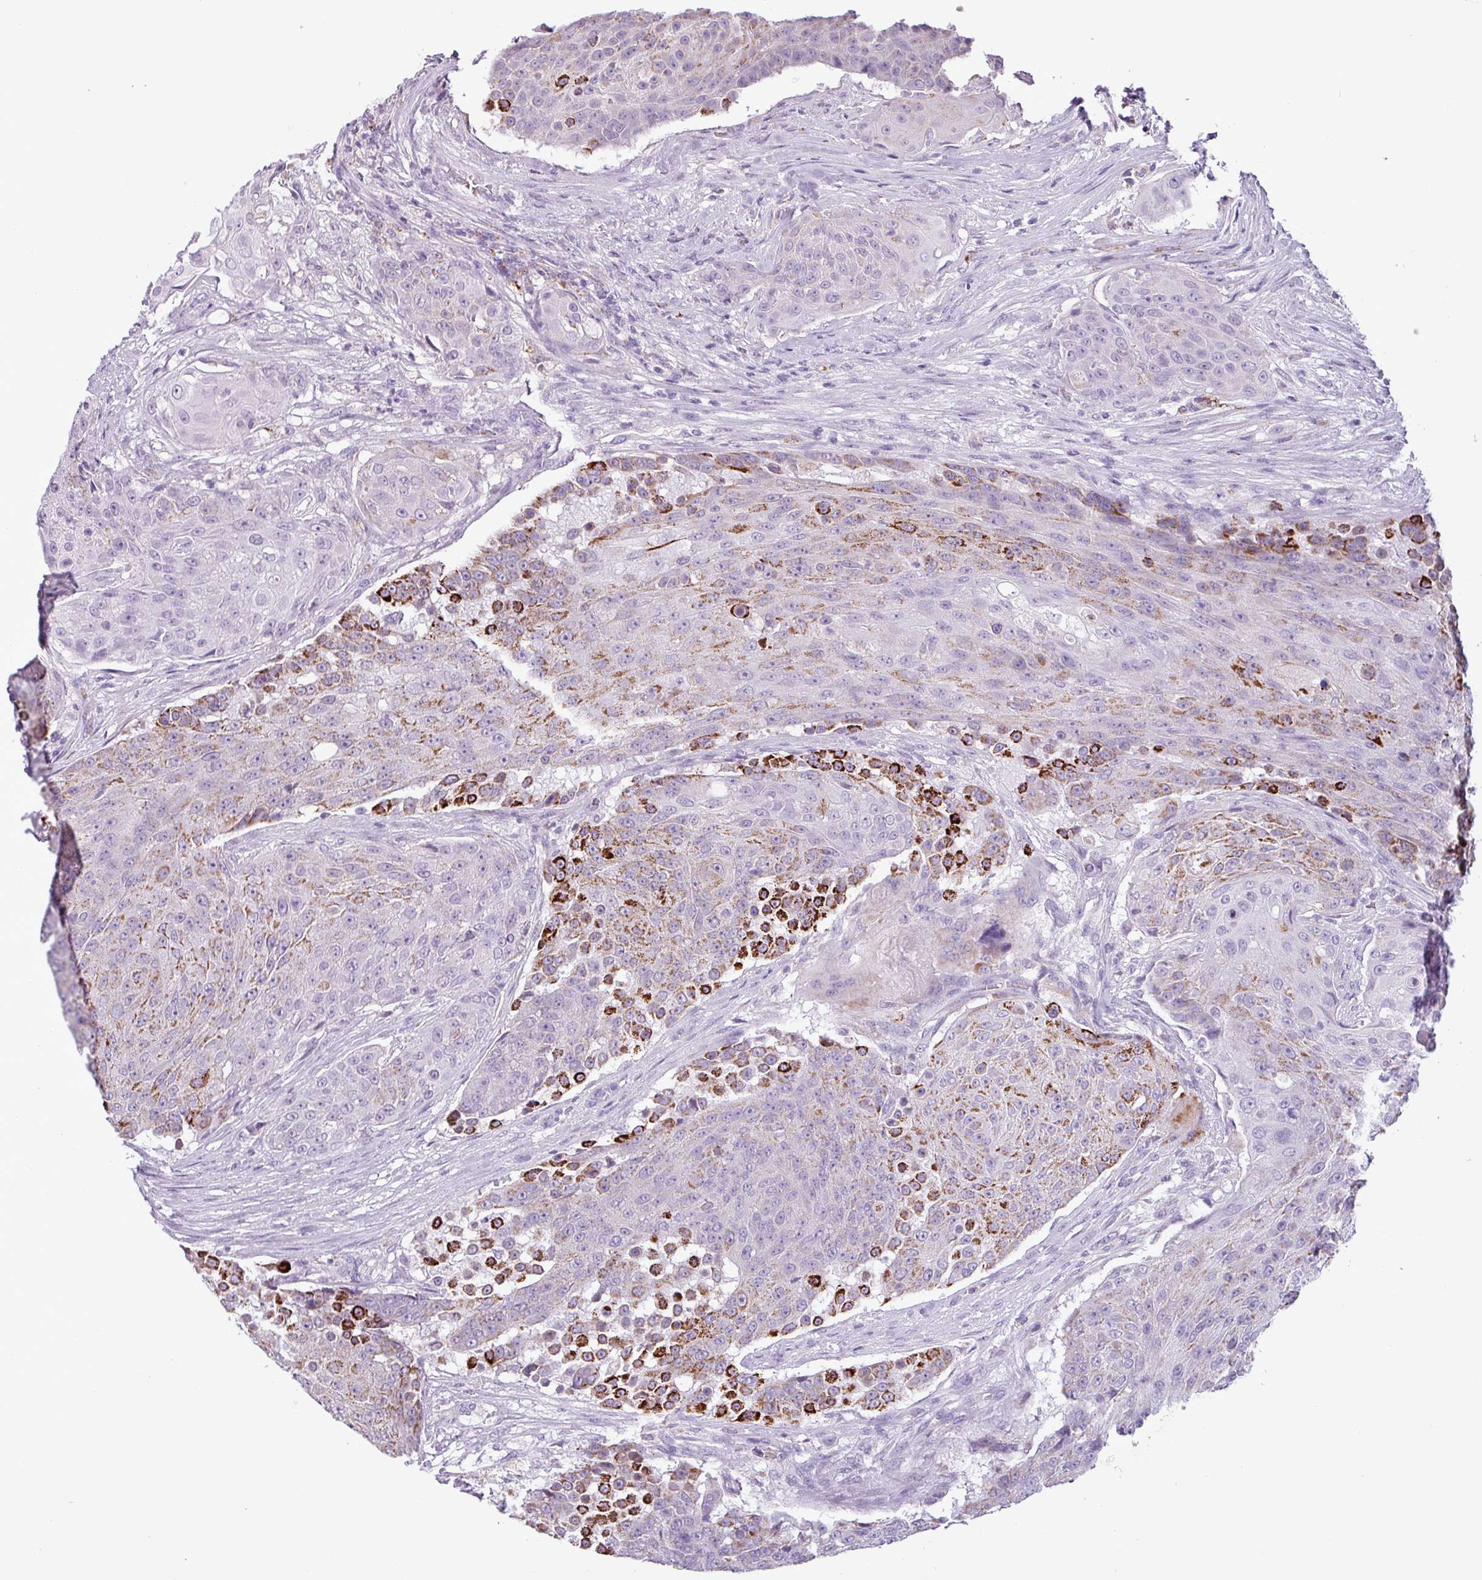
{"staining": {"intensity": "strong", "quantity": "25%-75%", "location": "cytoplasmic/membranous"}, "tissue": "urothelial cancer", "cell_type": "Tumor cells", "image_type": "cancer", "snomed": [{"axis": "morphology", "description": "Urothelial carcinoma, High grade"}, {"axis": "topography", "description": "Urinary bladder"}], "caption": "There is high levels of strong cytoplasmic/membranous staining in tumor cells of urothelial cancer, as demonstrated by immunohistochemical staining (brown color).", "gene": "ZNF667", "patient": {"sex": "female", "age": 63}}